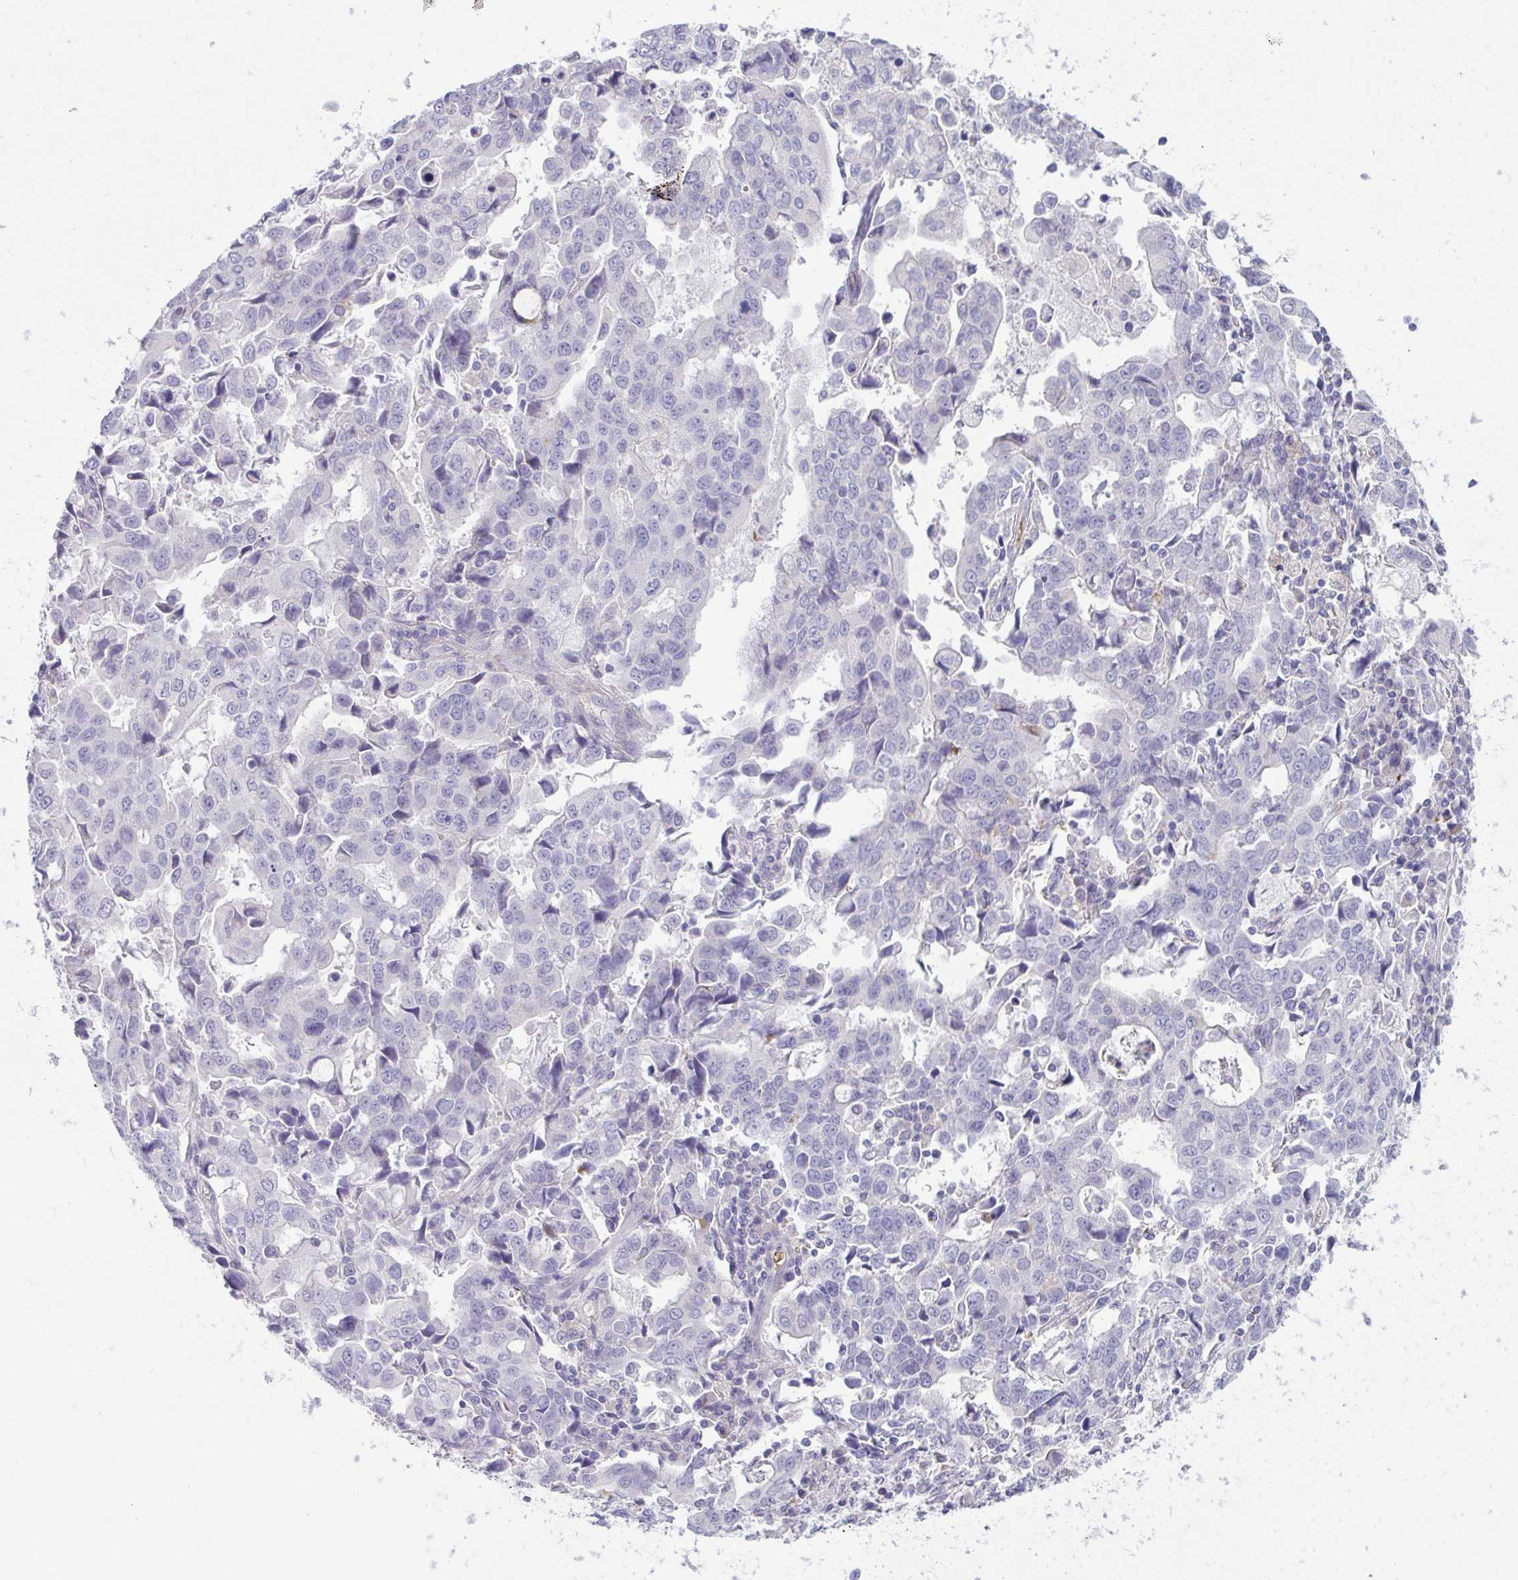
{"staining": {"intensity": "negative", "quantity": "none", "location": "none"}, "tissue": "stomach cancer", "cell_type": "Tumor cells", "image_type": "cancer", "snomed": [{"axis": "morphology", "description": "Adenocarcinoma, NOS"}, {"axis": "topography", "description": "Stomach, upper"}], "caption": "High magnification brightfield microscopy of stomach cancer stained with DAB (3,3'-diaminobenzidine) (brown) and counterstained with hematoxylin (blue): tumor cells show no significant expression.", "gene": "SPTB", "patient": {"sex": "male", "age": 85}}